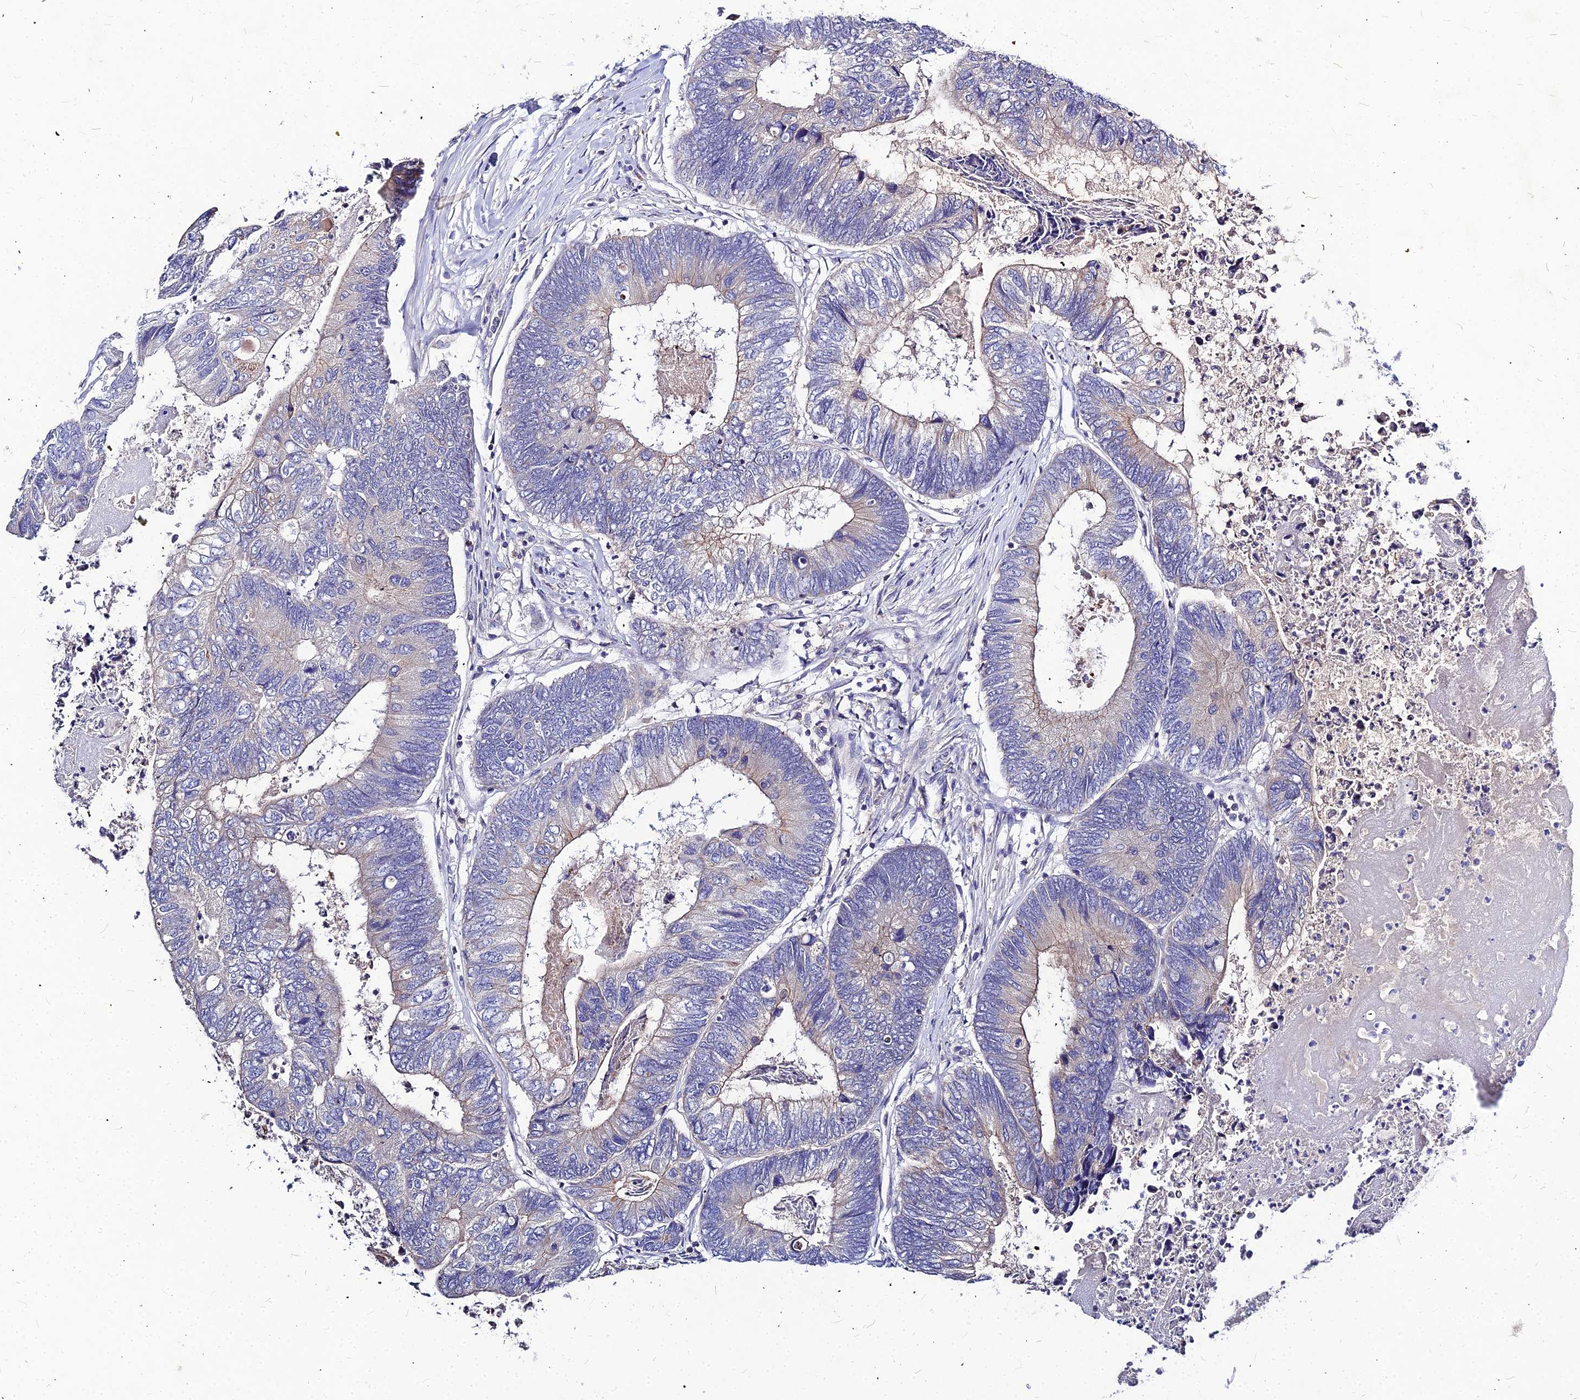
{"staining": {"intensity": "weak", "quantity": "25%-75%", "location": "cytoplasmic/membranous"}, "tissue": "colorectal cancer", "cell_type": "Tumor cells", "image_type": "cancer", "snomed": [{"axis": "morphology", "description": "Adenocarcinoma, NOS"}, {"axis": "topography", "description": "Colon"}], "caption": "An image of human colorectal cancer stained for a protein displays weak cytoplasmic/membranous brown staining in tumor cells.", "gene": "DMRTA1", "patient": {"sex": "female", "age": 67}}